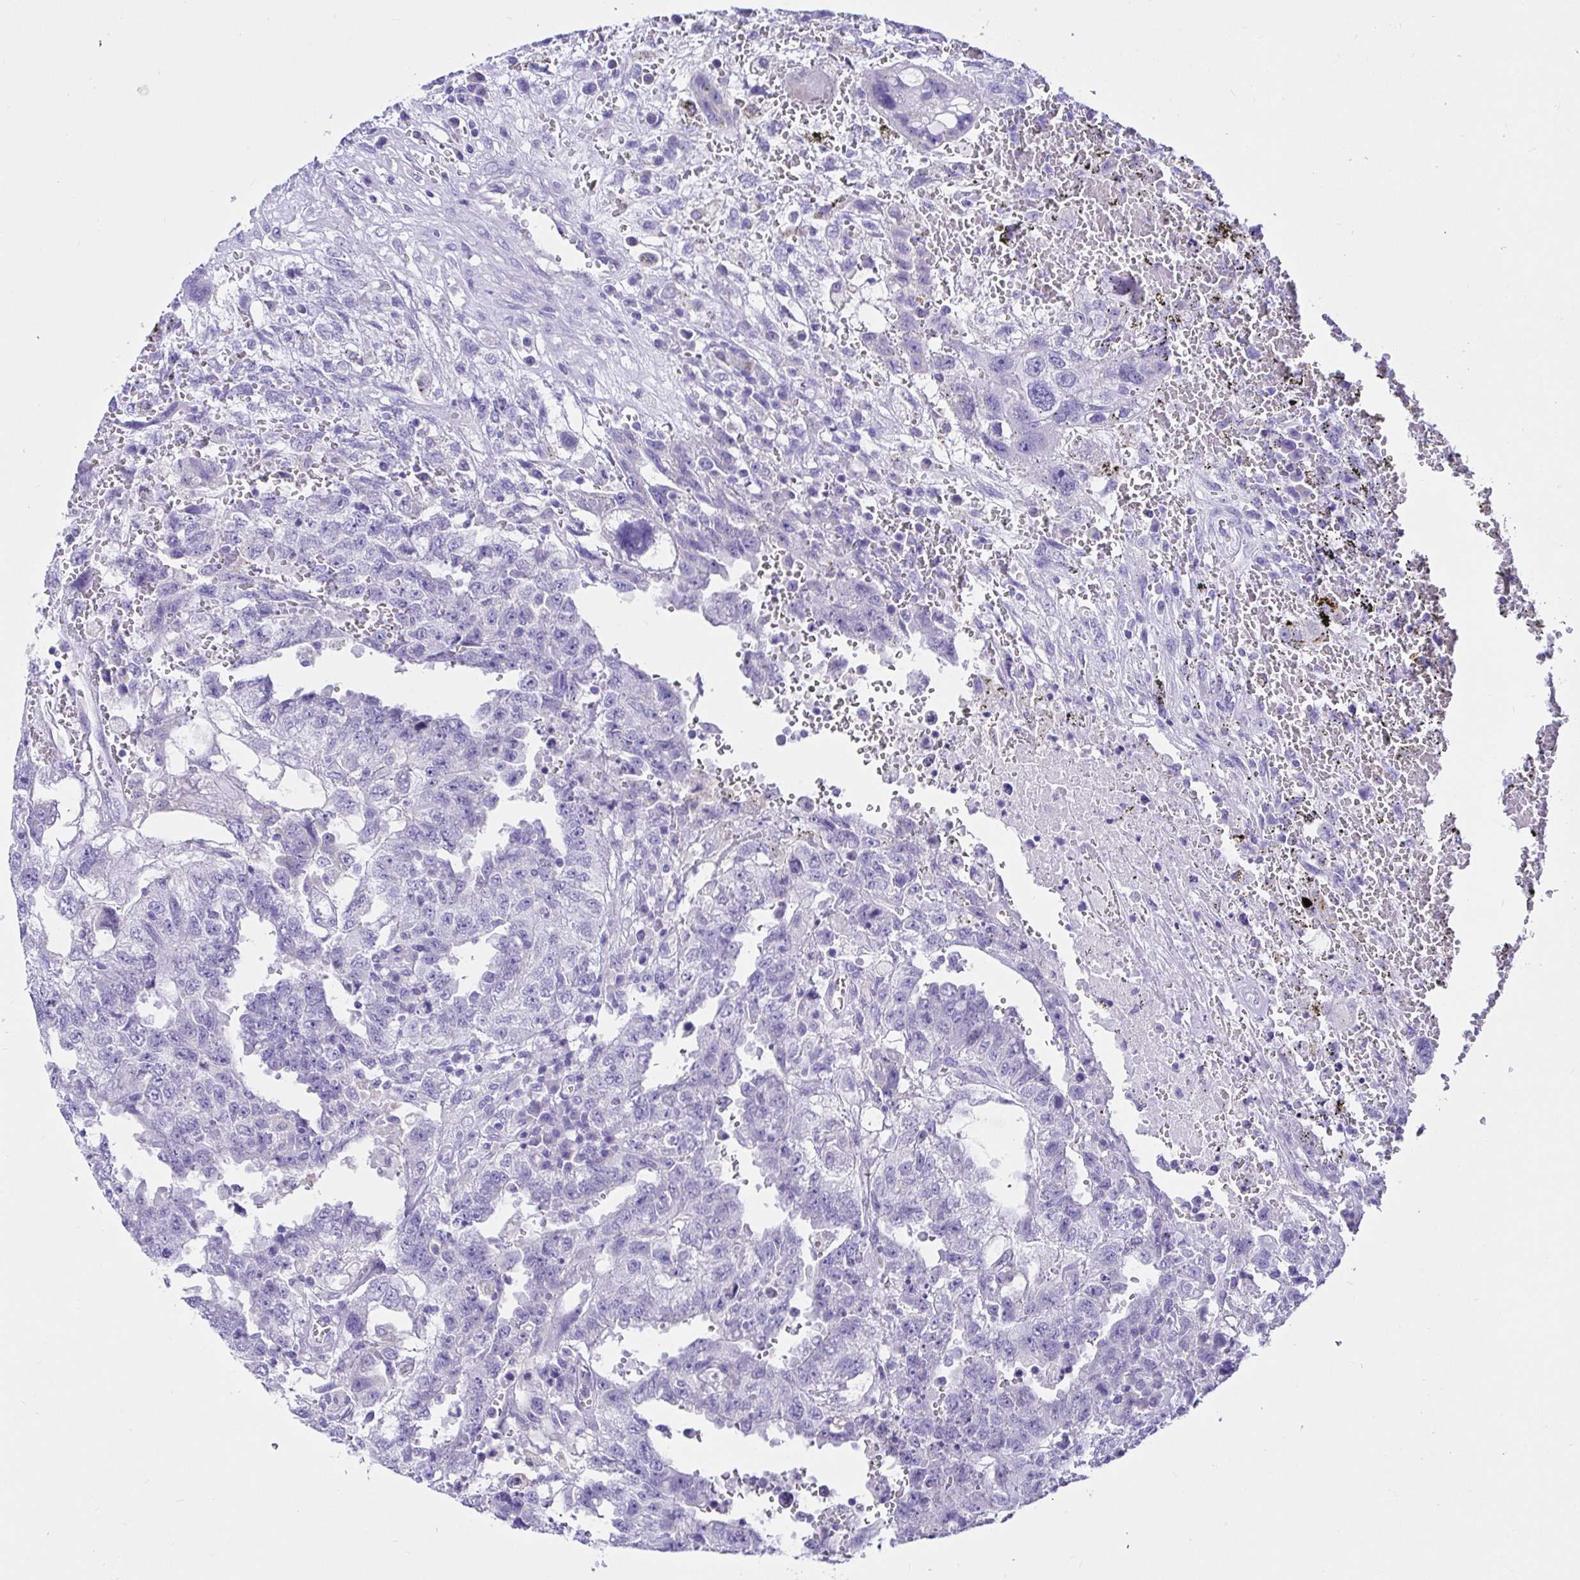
{"staining": {"intensity": "negative", "quantity": "none", "location": "none"}, "tissue": "testis cancer", "cell_type": "Tumor cells", "image_type": "cancer", "snomed": [{"axis": "morphology", "description": "Carcinoma, Embryonal, NOS"}, {"axis": "topography", "description": "Testis"}], "caption": "Immunohistochemical staining of human embryonal carcinoma (testis) demonstrates no significant staining in tumor cells.", "gene": "BACE2", "patient": {"sex": "male", "age": 26}}